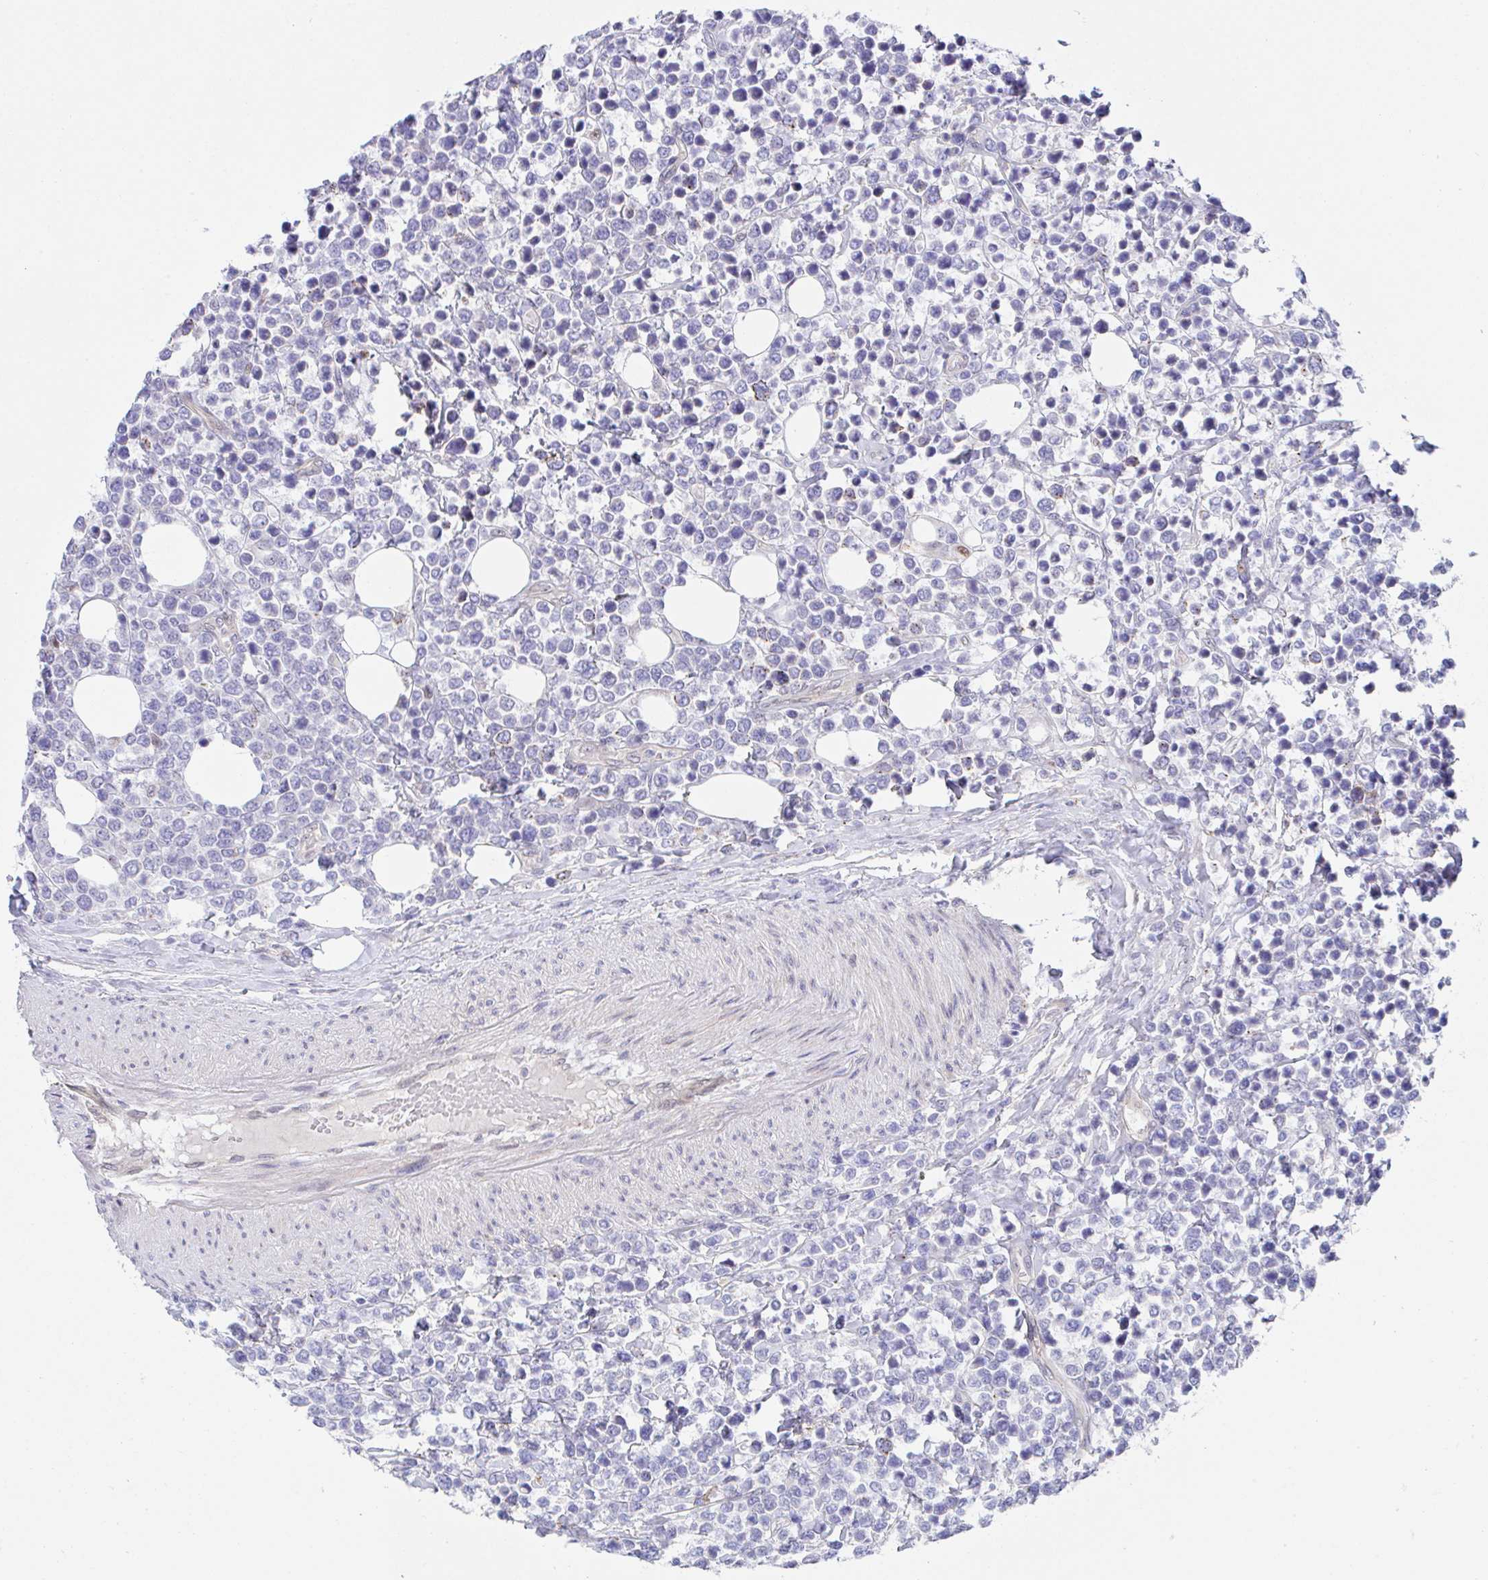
{"staining": {"intensity": "negative", "quantity": "none", "location": "none"}, "tissue": "lymphoma", "cell_type": "Tumor cells", "image_type": "cancer", "snomed": [{"axis": "morphology", "description": "Malignant lymphoma, non-Hodgkin's type, Low grade"}, {"axis": "topography", "description": "Lymph node"}], "caption": "IHC of human malignant lymphoma, non-Hodgkin's type (low-grade) exhibits no staining in tumor cells. Brightfield microscopy of immunohistochemistry (IHC) stained with DAB (brown) and hematoxylin (blue), captured at high magnification.", "gene": "ZBED3", "patient": {"sex": "male", "age": 60}}